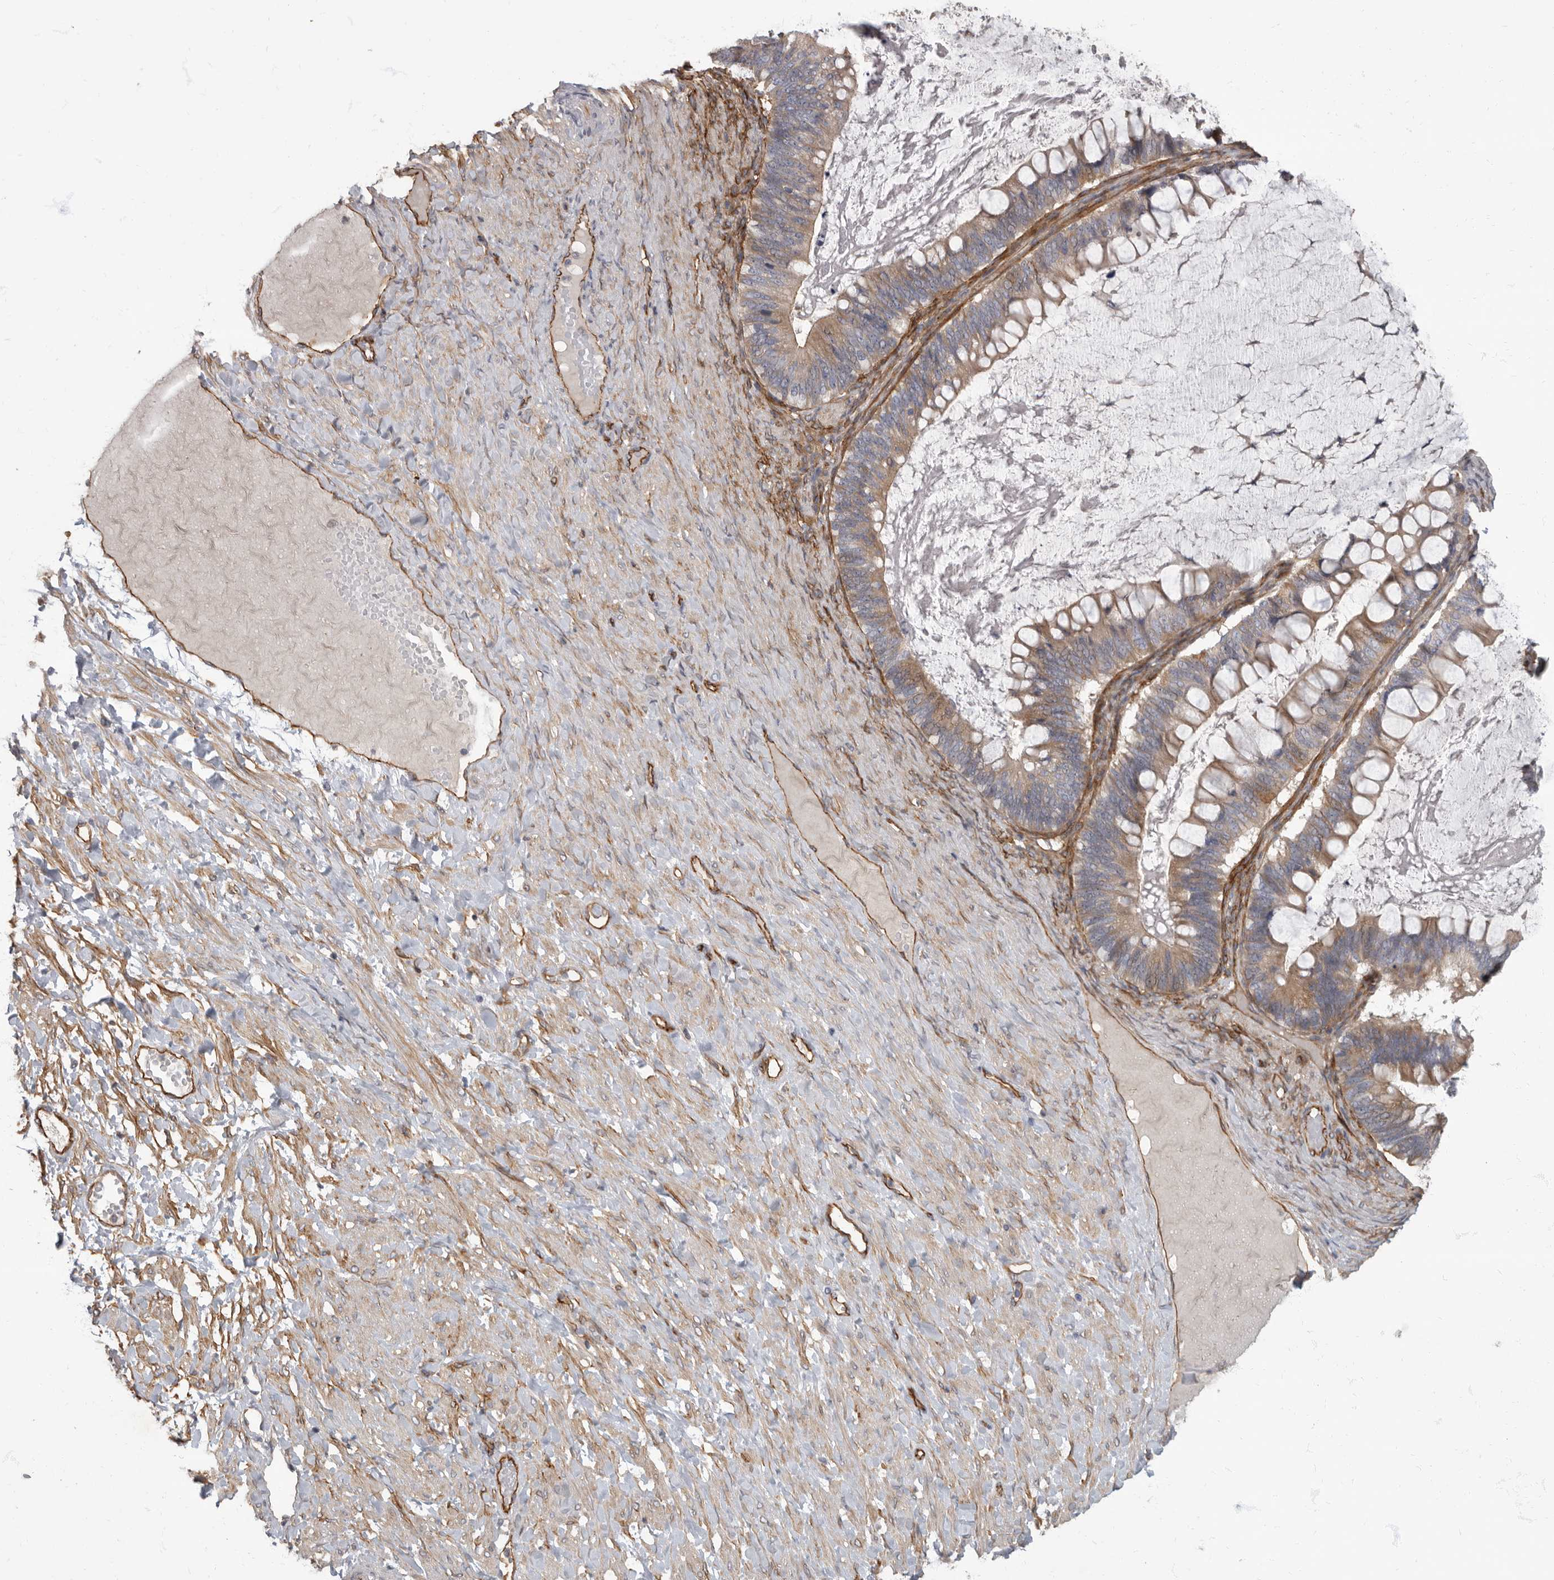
{"staining": {"intensity": "weak", "quantity": ">75%", "location": "cytoplasmic/membranous"}, "tissue": "ovarian cancer", "cell_type": "Tumor cells", "image_type": "cancer", "snomed": [{"axis": "morphology", "description": "Cystadenocarcinoma, mucinous, NOS"}, {"axis": "topography", "description": "Ovary"}], "caption": "Mucinous cystadenocarcinoma (ovarian) stained with DAB immunohistochemistry displays low levels of weak cytoplasmic/membranous expression in approximately >75% of tumor cells.", "gene": "PDK1", "patient": {"sex": "female", "age": 61}}